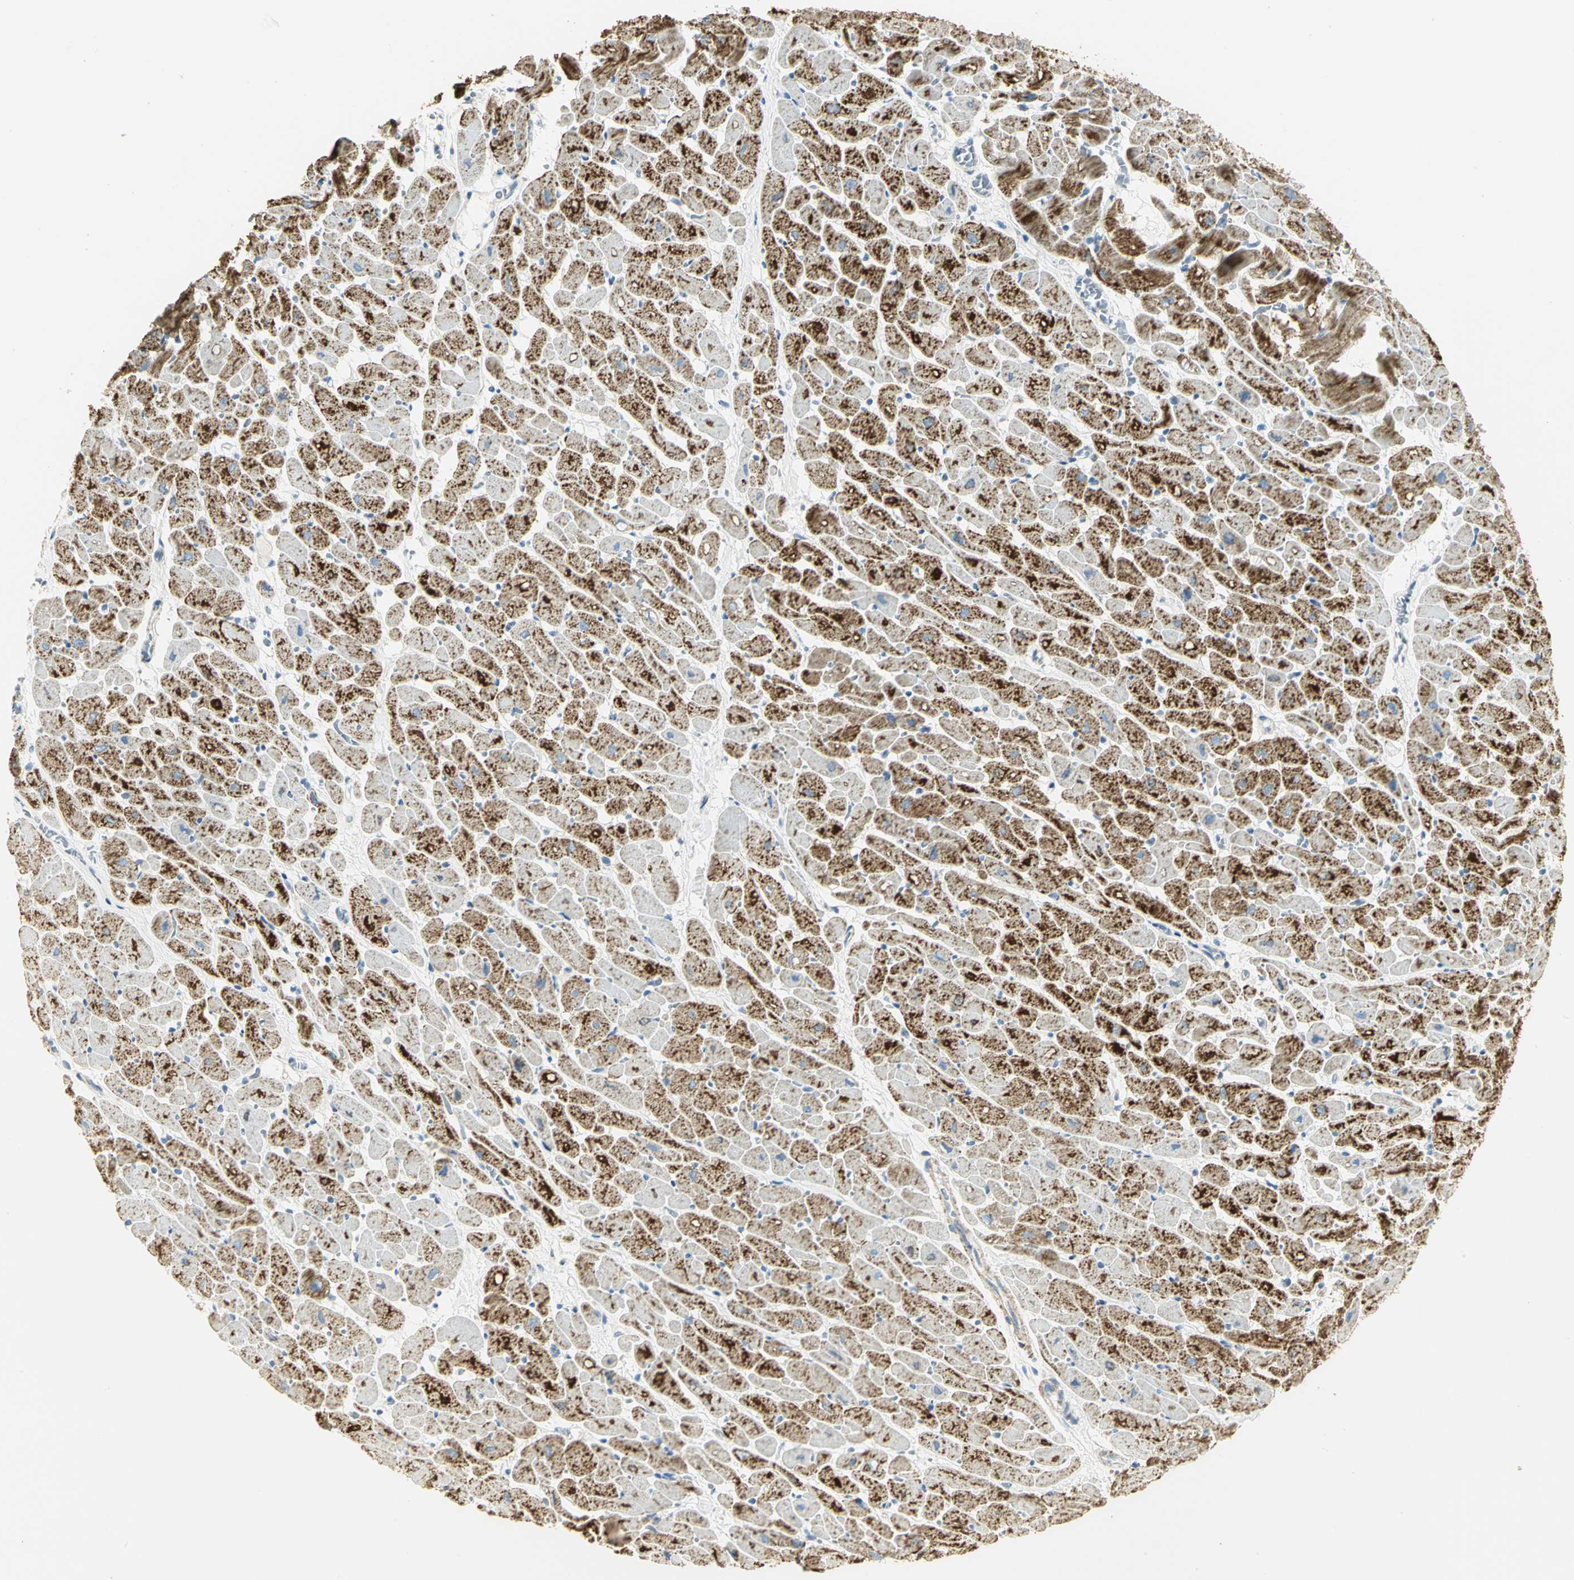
{"staining": {"intensity": "strong", "quantity": ">75%", "location": "cytoplasmic/membranous"}, "tissue": "heart muscle", "cell_type": "Cardiomyocytes", "image_type": "normal", "snomed": [{"axis": "morphology", "description": "Normal tissue, NOS"}, {"axis": "topography", "description": "Heart"}], "caption": "Immunohistochemistry (IHC) (DAB) staining of unremarkable heart muscle demonstrates strong cytoplasmic/membranous protein positivity in about >75% of cardiomyocytes. (DAB (3,3'-diaminobenzidine) = brown stain, brightfield microscopy at high magnification).", "gene": "NTRK1", "patient": {"sex": "male", "age": 45}}